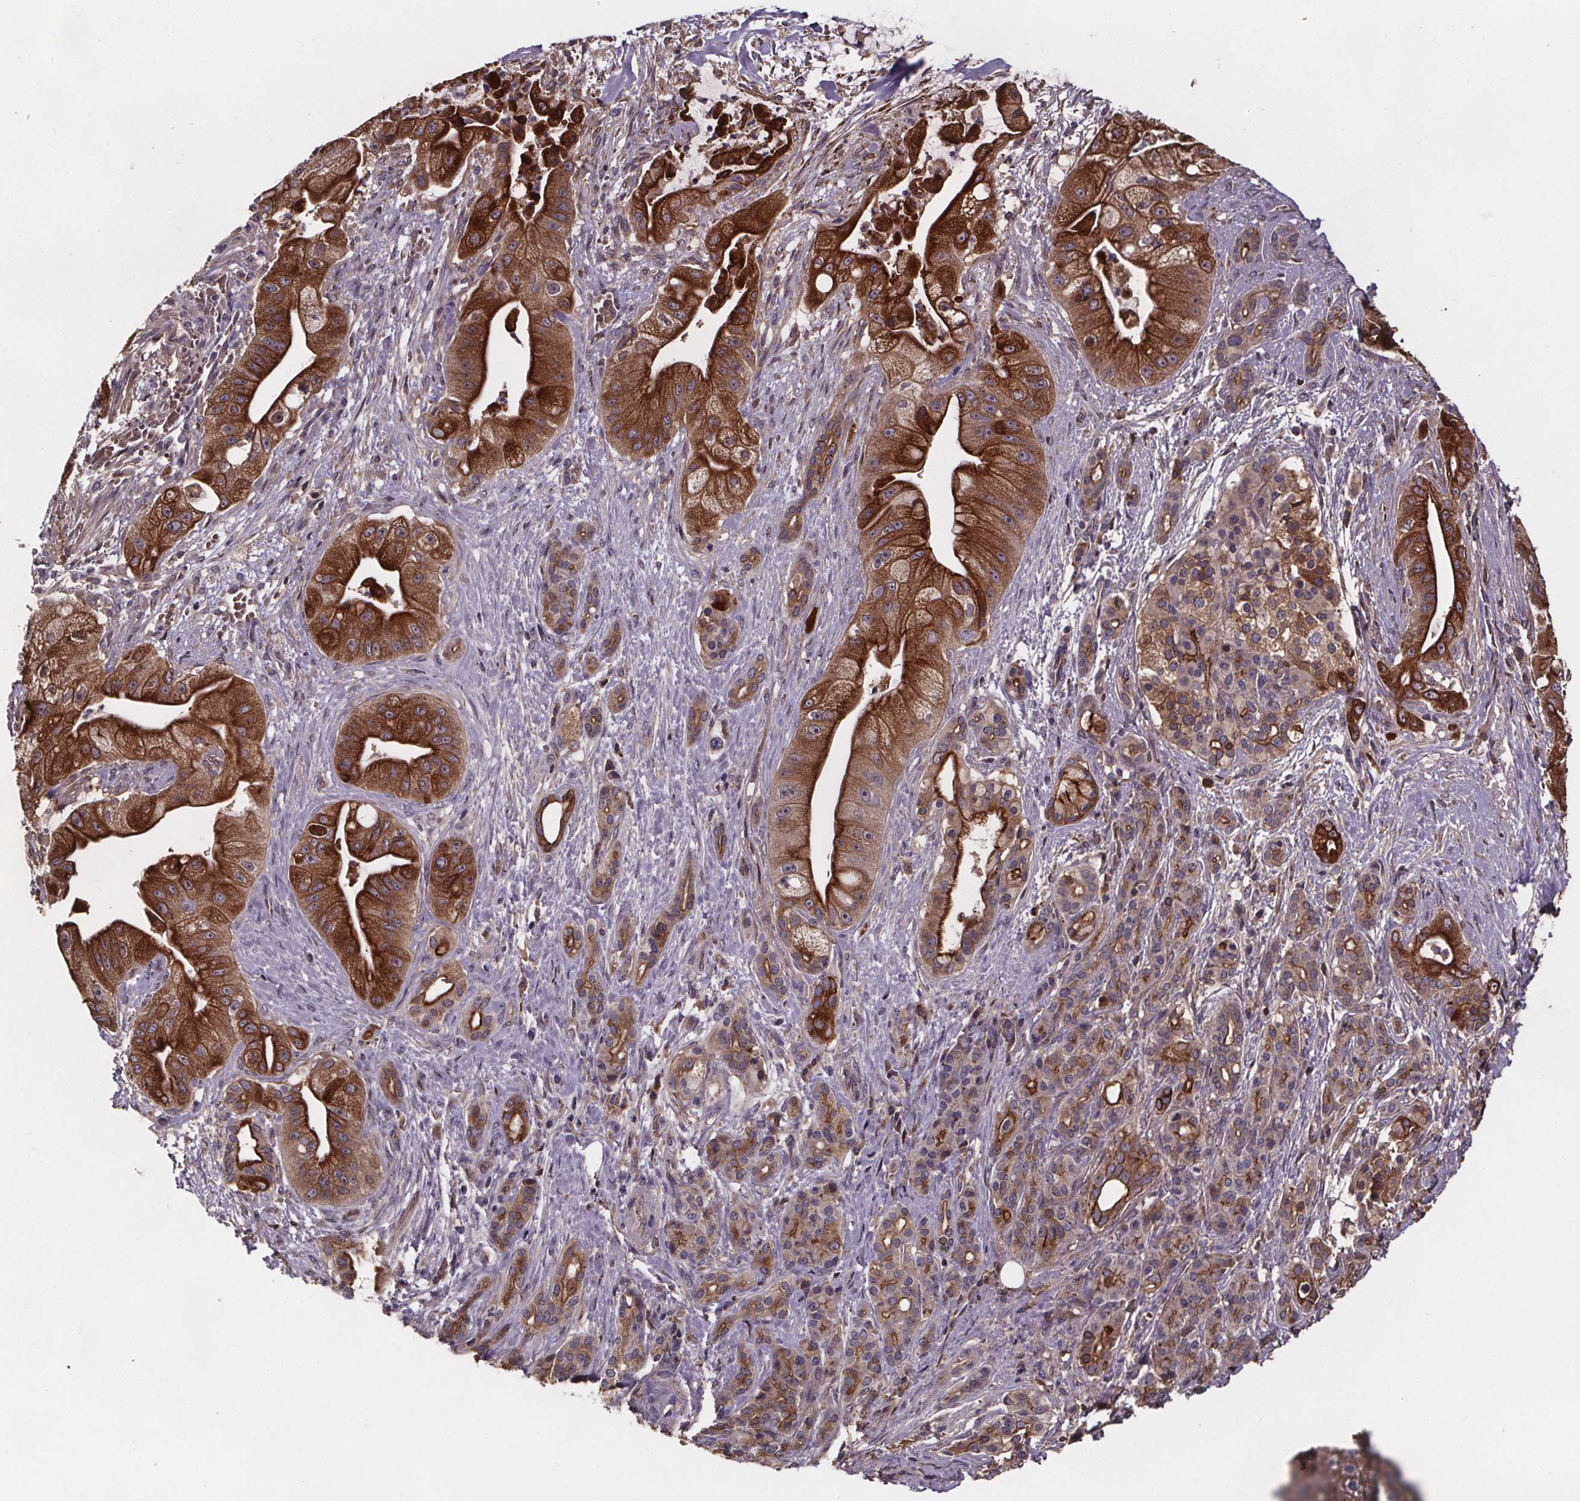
{"staining": {"intensity": "strong", "quantity": ">75%", "location": "cytoplasmic/membranous"}, "tissue": "pancreatic cancer", "cell_type": "Tumor cells", "image_type": "cancer", "snomed": [{"axis": "morphology", "description": "Normal tissue, NOS"}, {"axis": "morphology", "description": "Inflammation, NOS"}, {"axis": "morphology", "description": "Adenocarcinoma, NOS"}, {"axis": "topography", "description": "Pancreas"}], "caption": "Immunohistochemistry (IHC) of human pancreatic cancer shows high levels of strong cytoplasmic/membranous positivity in about >75% of tumor cells.", "gene": "FASTKD3", "patient": {"sex": "male", "age": 57}}